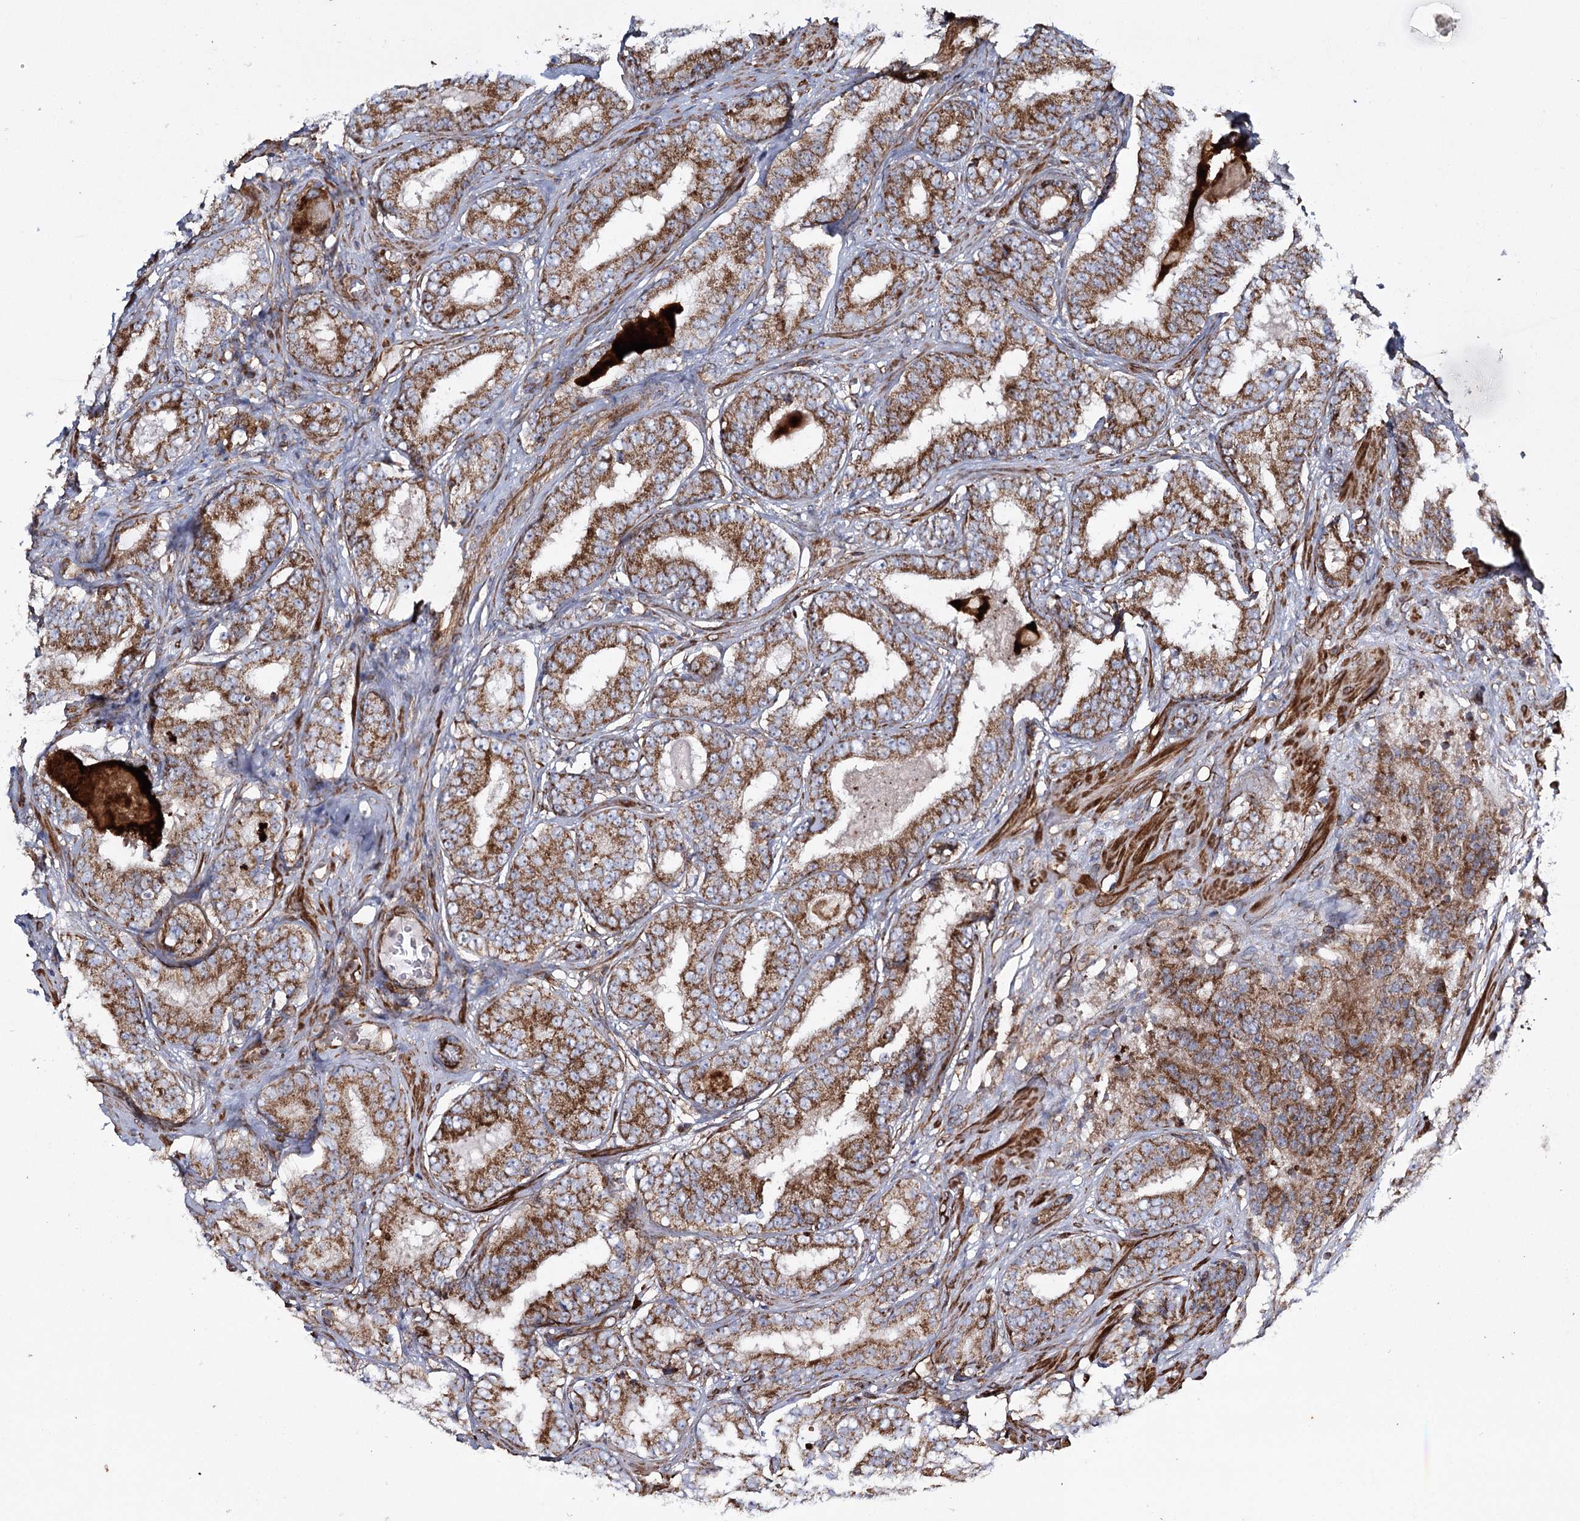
{"staining": {"intensity": "strong", "quantity": ">75%", "location": "cytoplasmic/membranous"}, "tissue": "prostate cancer", "cell_type": "Tumor cells", "image_type": "cancer", "snomed": [{"axis": "morphology", "description": "Adenocarcinoma, High grade"}, {"axis": "topography", "description": "Prostate"}], "caption": "Immunohistochemistry micrograph of human prostate cancer (high-grade adenocarcinoma) stained for a protein (brown), which shows high levels of strong cytoplasmic/membranous staining in about >75% of tumor cells.", "gene": "THUMPD3", "patient": {"sex": "male", "age": 57}}